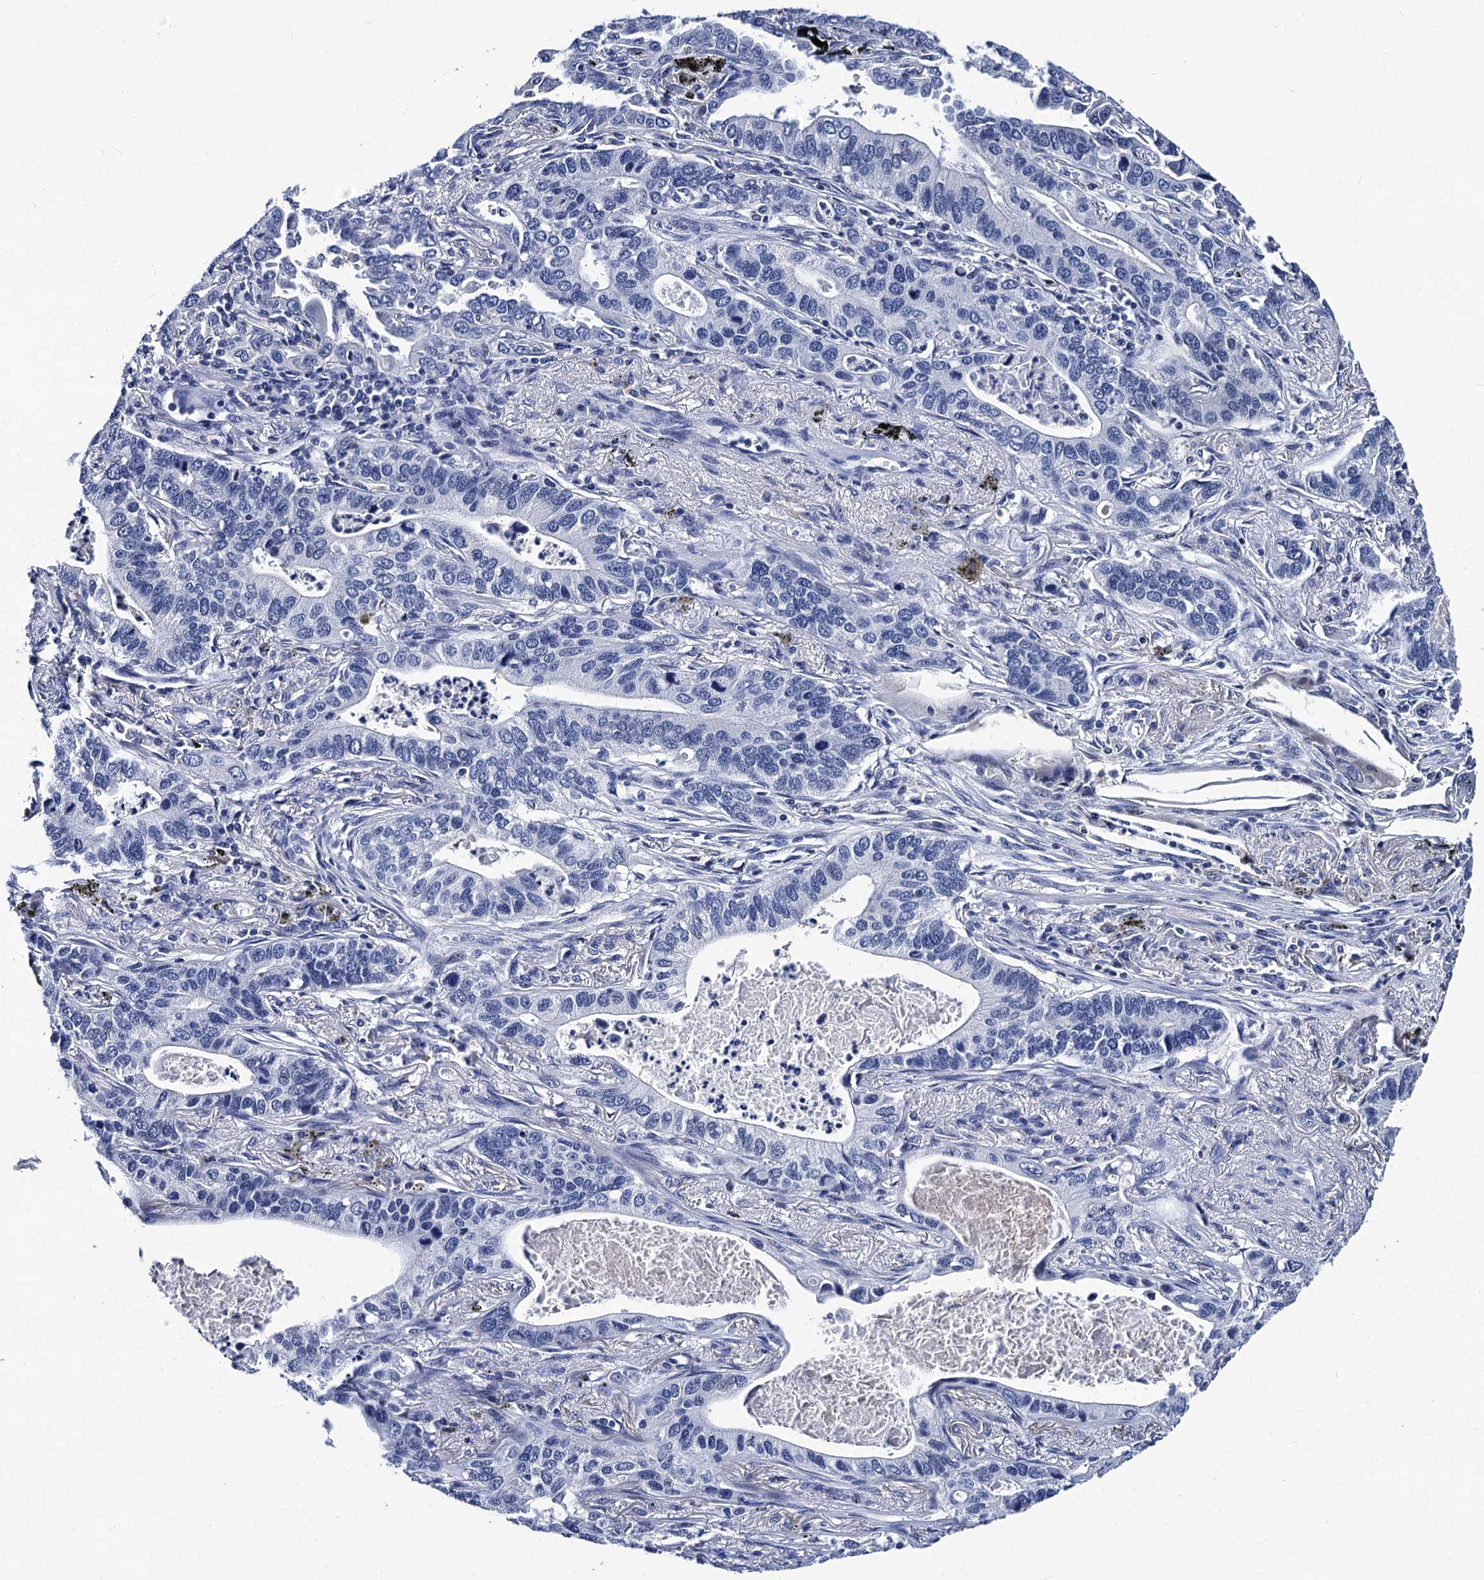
{"staining": {"intensity": "negative", "quantity": "none", "location": "none"}, "tissue": "lung cancer", "cell_type": "Tumor cells", "image_type": "cancer", "snomed": [{"axis": "morphology", "description": "Adenocarcinoma, NOS"}, {"axis": "topography", "description": "Lung"}], "caption": "Image shows no significant protein positivity in tumor cells of lung cancer. Brightfield microscopy of immunohistochemistry stained with DAB (brown) and hematoxylin (blue), captured at high magnification.", "gene": "LRRC30", "patient": {"sex": "male", "age": 67}}